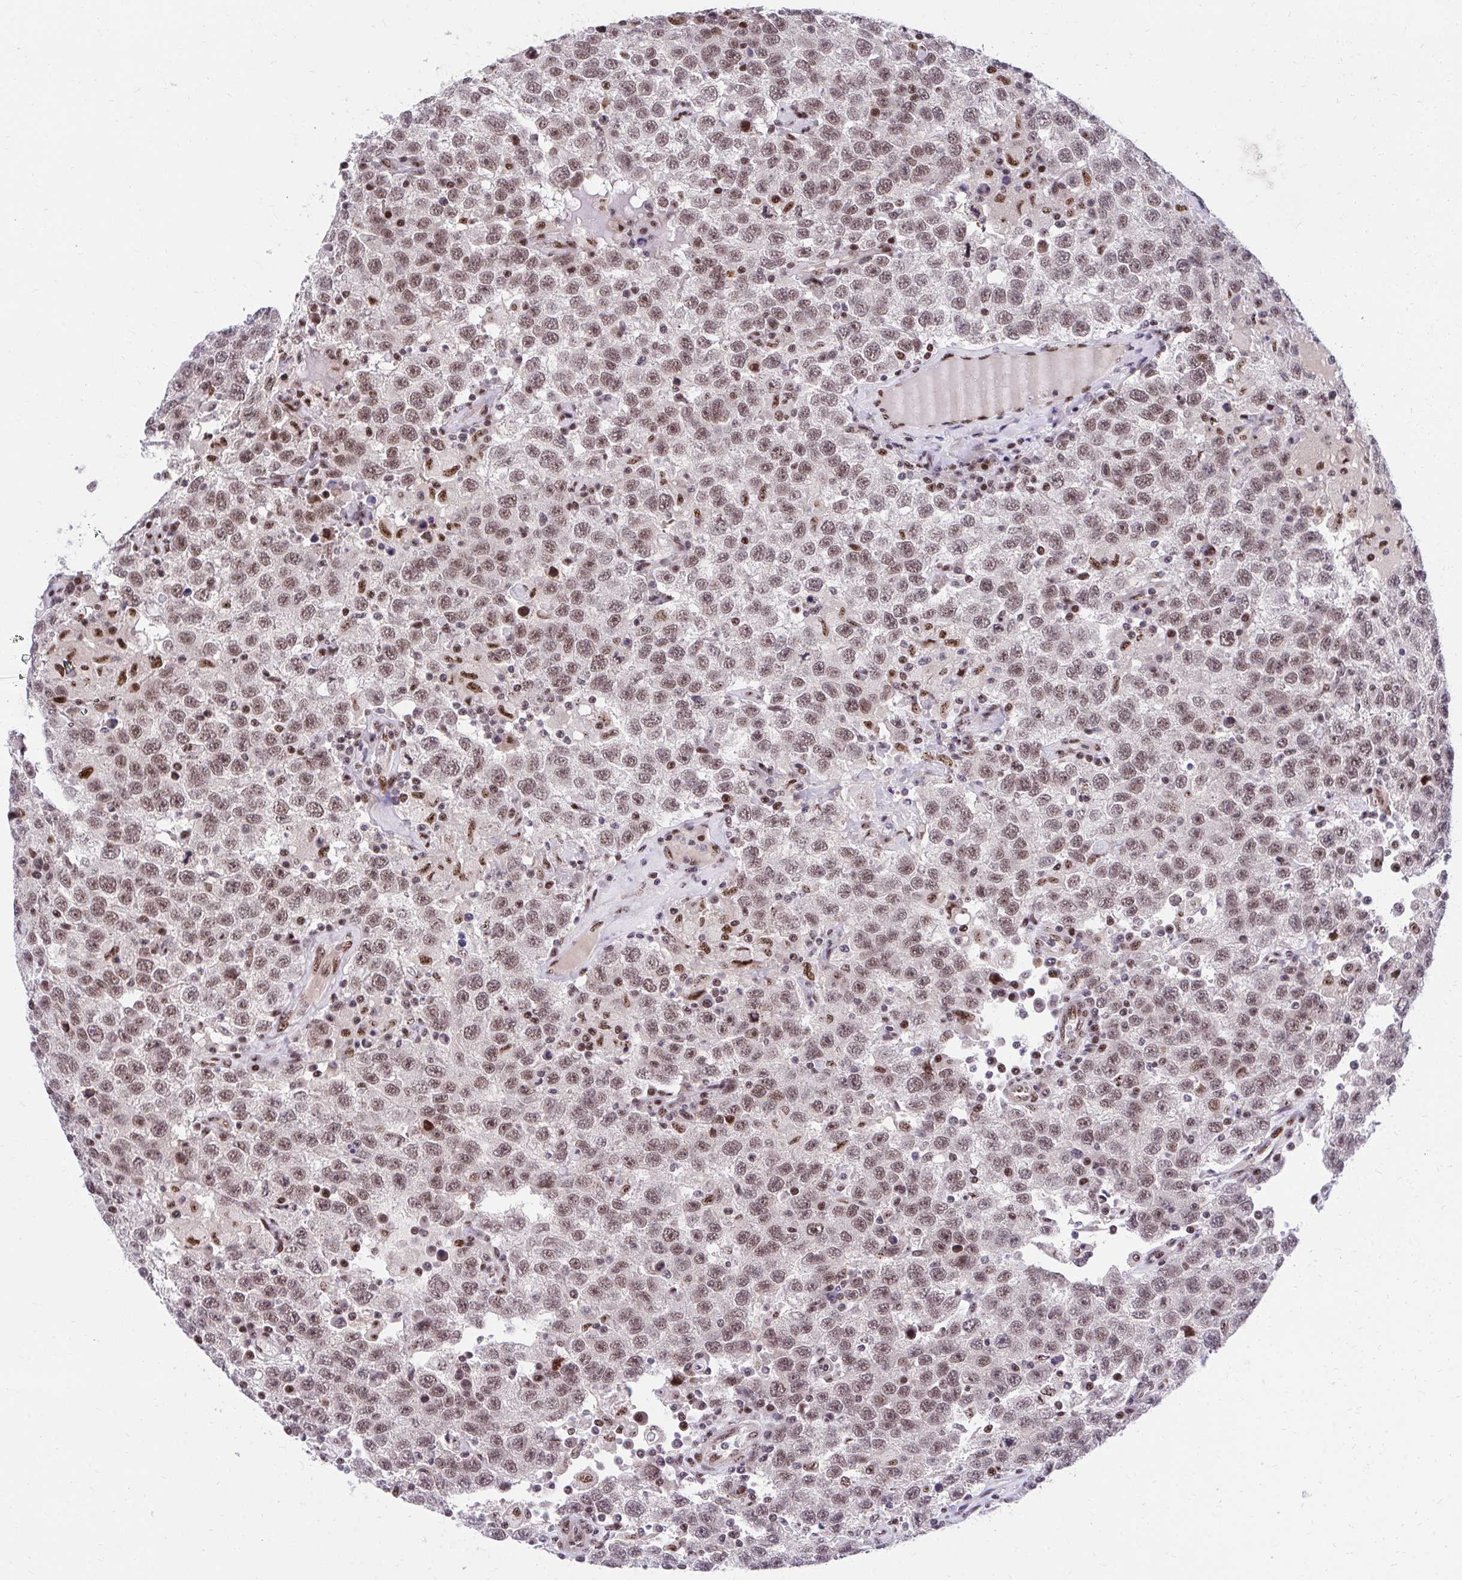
{"staining": {"intensity": "moderate", "quantity": ">75%", "location": "nuclear"}, "tissue": "testis cancer", "cell_type": "Tumor cells", "image_type": "cancer", "snomed": [{"axis": "morphology", "description": "Seminoma, NOS"}, {"axis": "topography", "description": "Testis"}], "caption": "Testis seminoma tissue shows moderate nuclear staining in approximately >75% of tumor cells", "gene": "HOXA4", "patient": {"sex": "male", "age": 41}}